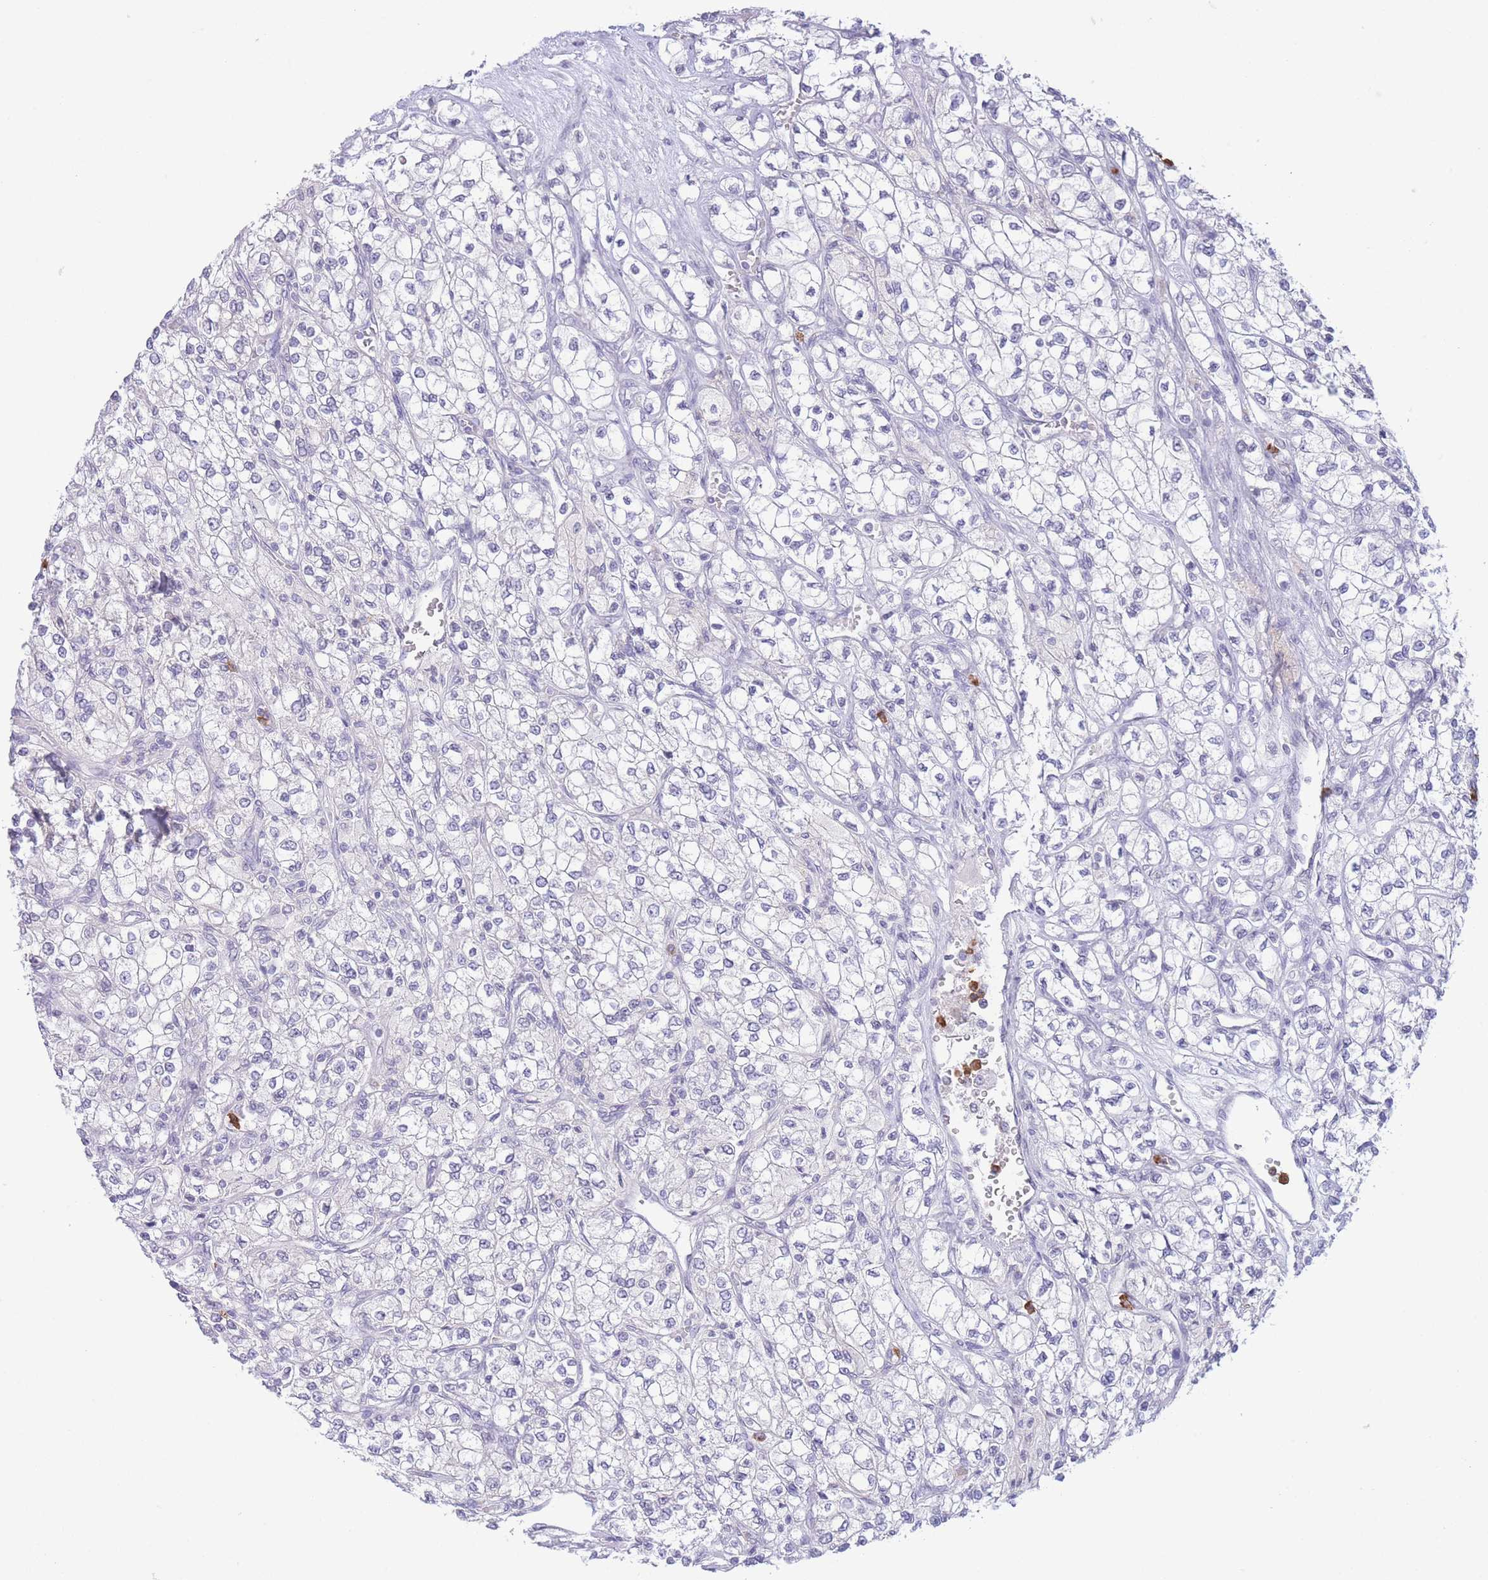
{"staining": {"intensity": "negative", "quantity": "none", "location": "none"}, "tissue": "renal cancer", "cell_type": "Tumor cells", "image_type": "cancer", "snomed": [{"axis": "morphology", "description": "Adenocarcinoma, NOS"}, {"axis": "topography", "description": "Kidney"}], "caption": "Immunohistochemical staining of renal cancer reveals no significant expression in tumor cells. Nuclei are stained in blue.", "gene": "LCLAT1", "patient": {"sex": "male", "age": 80}}